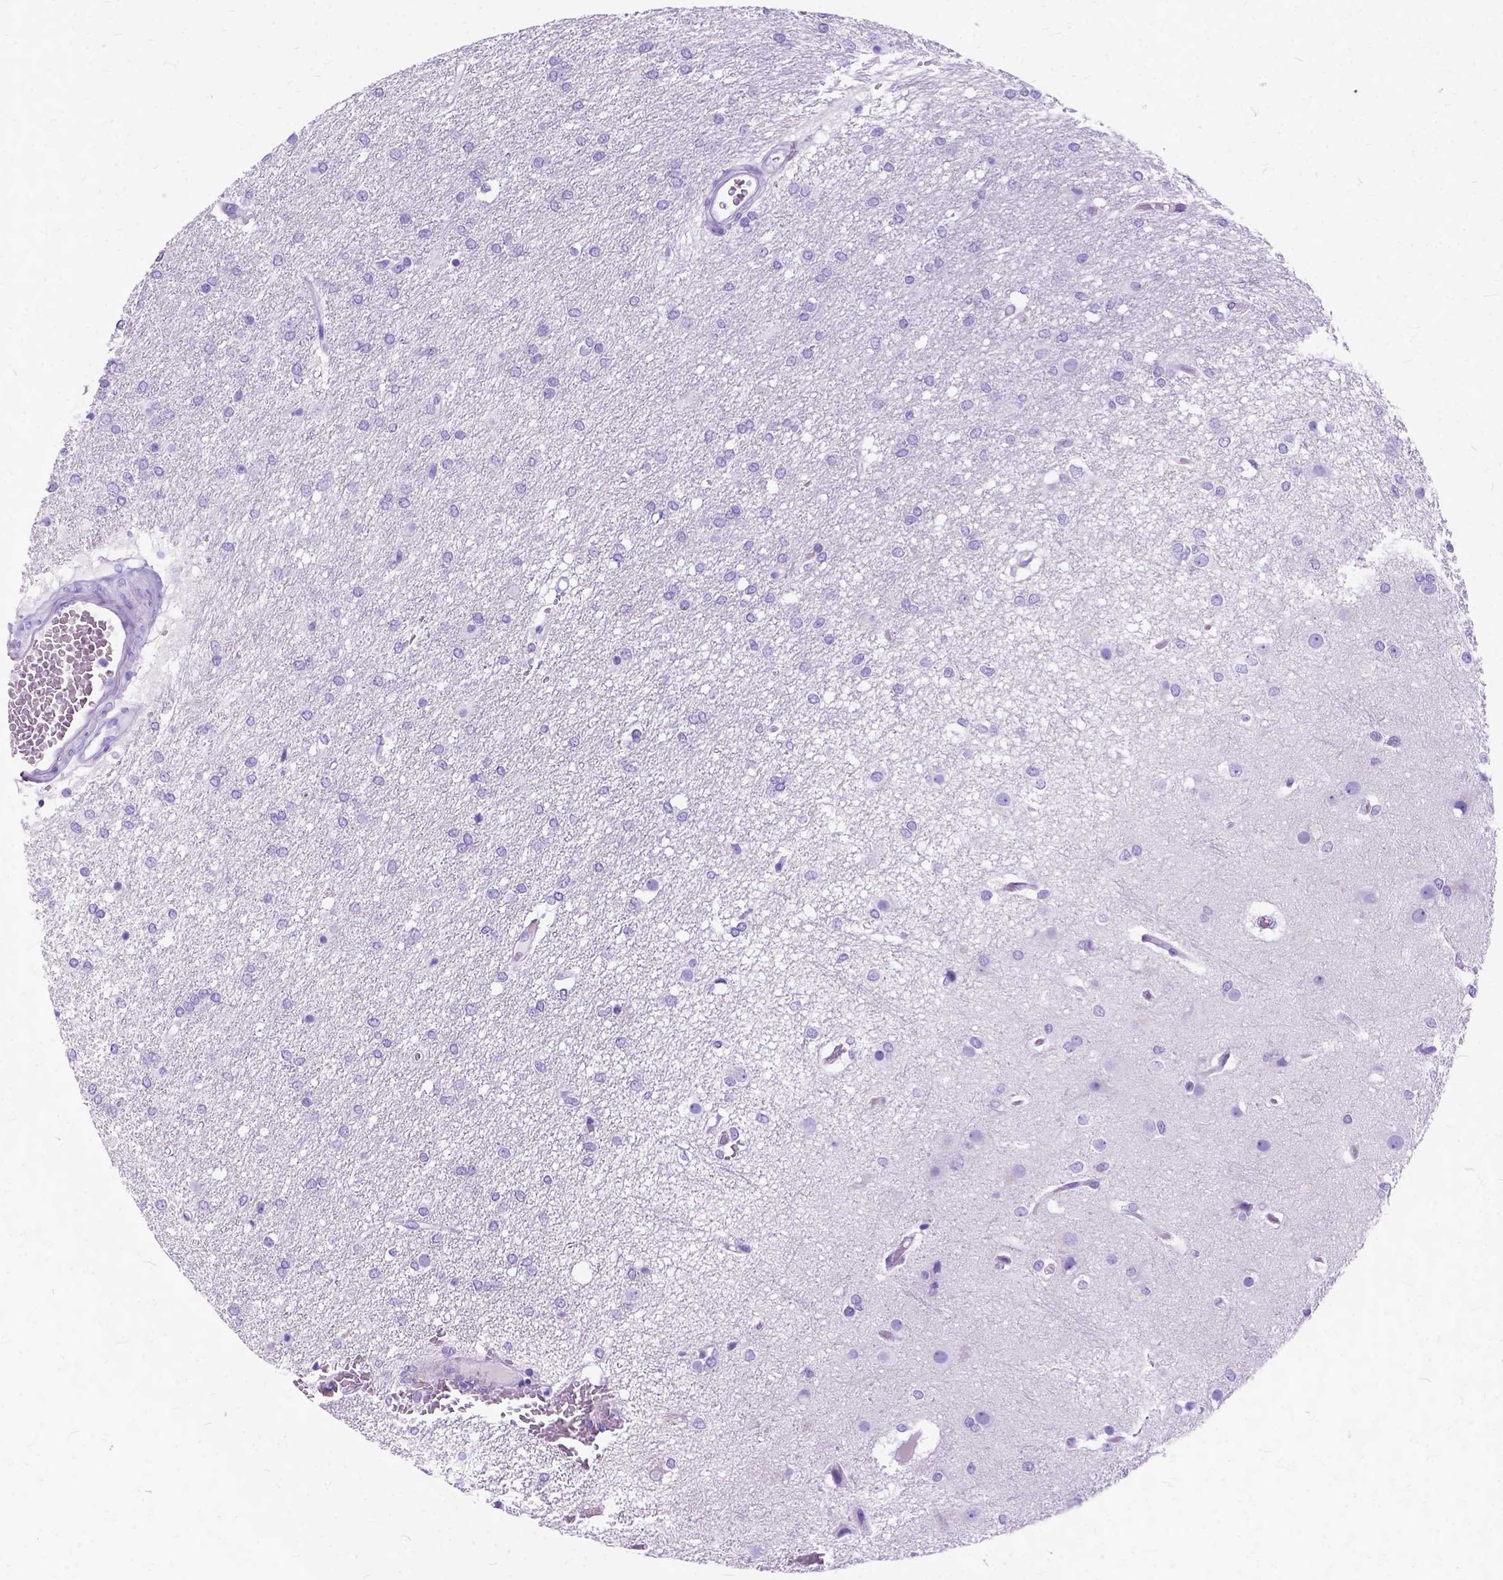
{"staining": {"intensity": "negative", "quantity": "none", "location": "none"}, "tissue": "glioma", "cell_type": "Tumor cells", "image_type": "cancer", "snomed": [{"axis": "morphology", "description": "Glioma, malignant, High grade"}, {"axis": "topography", "description": "Brain"}], "caption": "The image reveals no staining of tumor cells in high-grade glioma (malignant).", "gene": "C1QTNF3", "patient": {"sex": "female", "age": 61}}